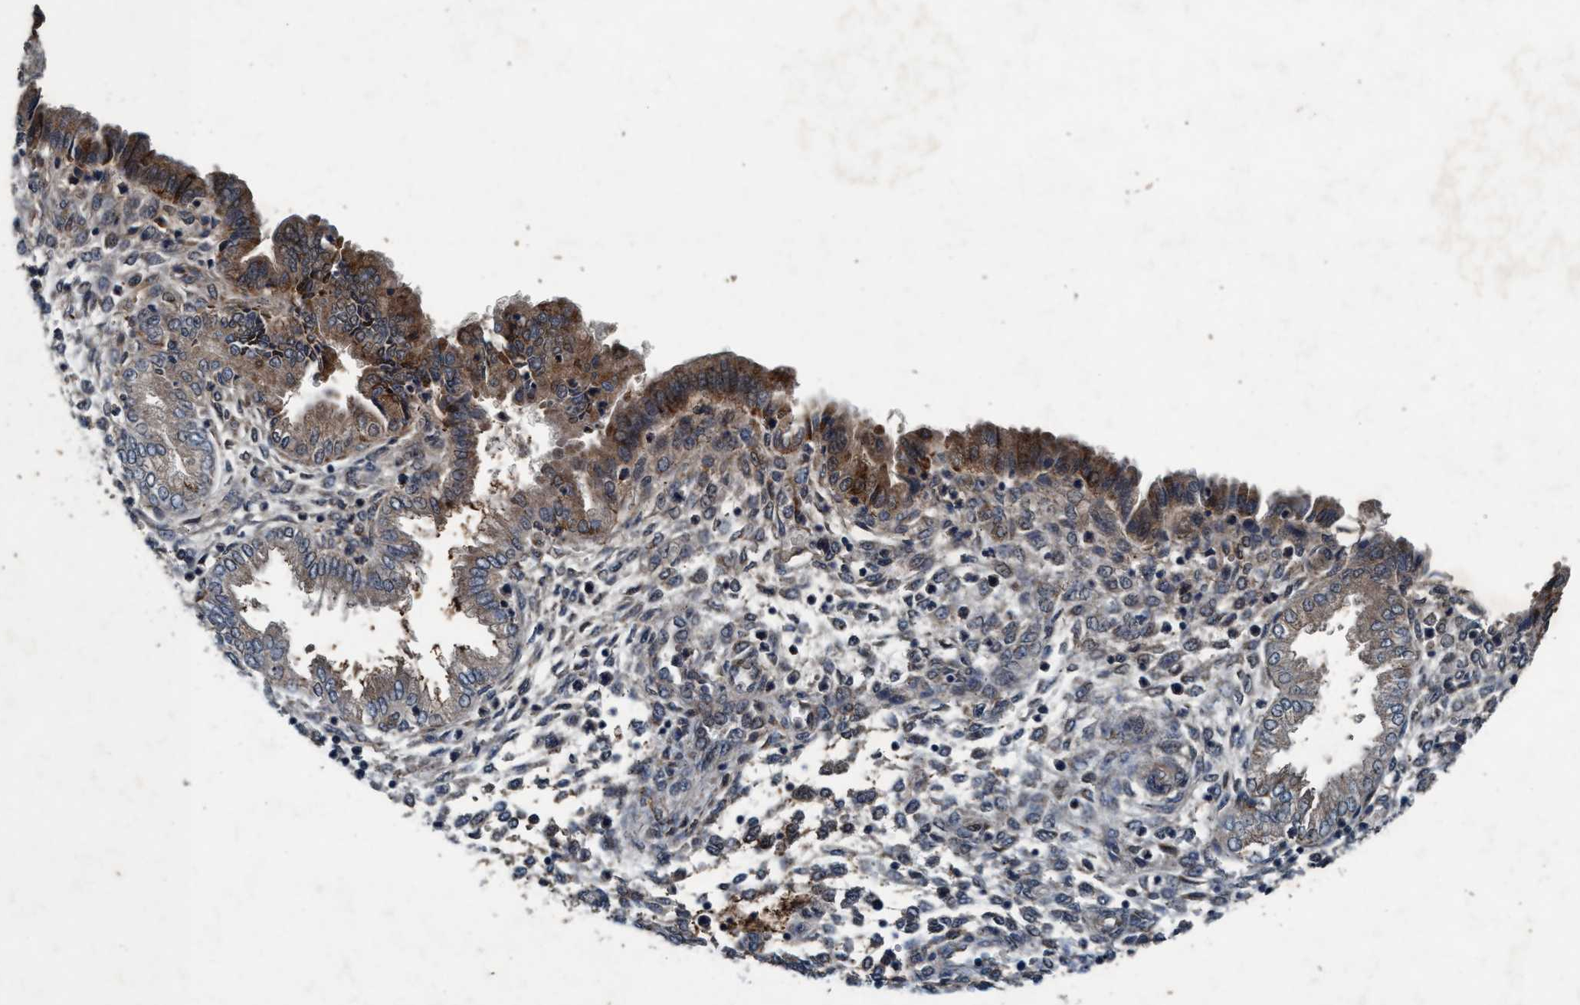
{"staining": {"intensity": "weak", "quantity": ">75%", "location": "cytoplasmic/membranous"}, "tissue": "endometrium", "cell_type": "Cells in endometrial stroma", "image_type": "normal", "snomed": [{"axis": "morphology", "description": "Normal tissue, NOS"}, {"axis": "topography", "description": "Endometrium"}], "caption": "The immunohistochemical stain highlights weak cytoplasmic/membranous expression in cells in endometrial stroma of normal endometrium. The staining was performed using DAB to visualize the protein expression in brown, while the nuclei were stained in blue with hematoxylin (Magnification: 20x).", "gene": "AKT1S1", "patient": {"sex": "female", "age": 33}}